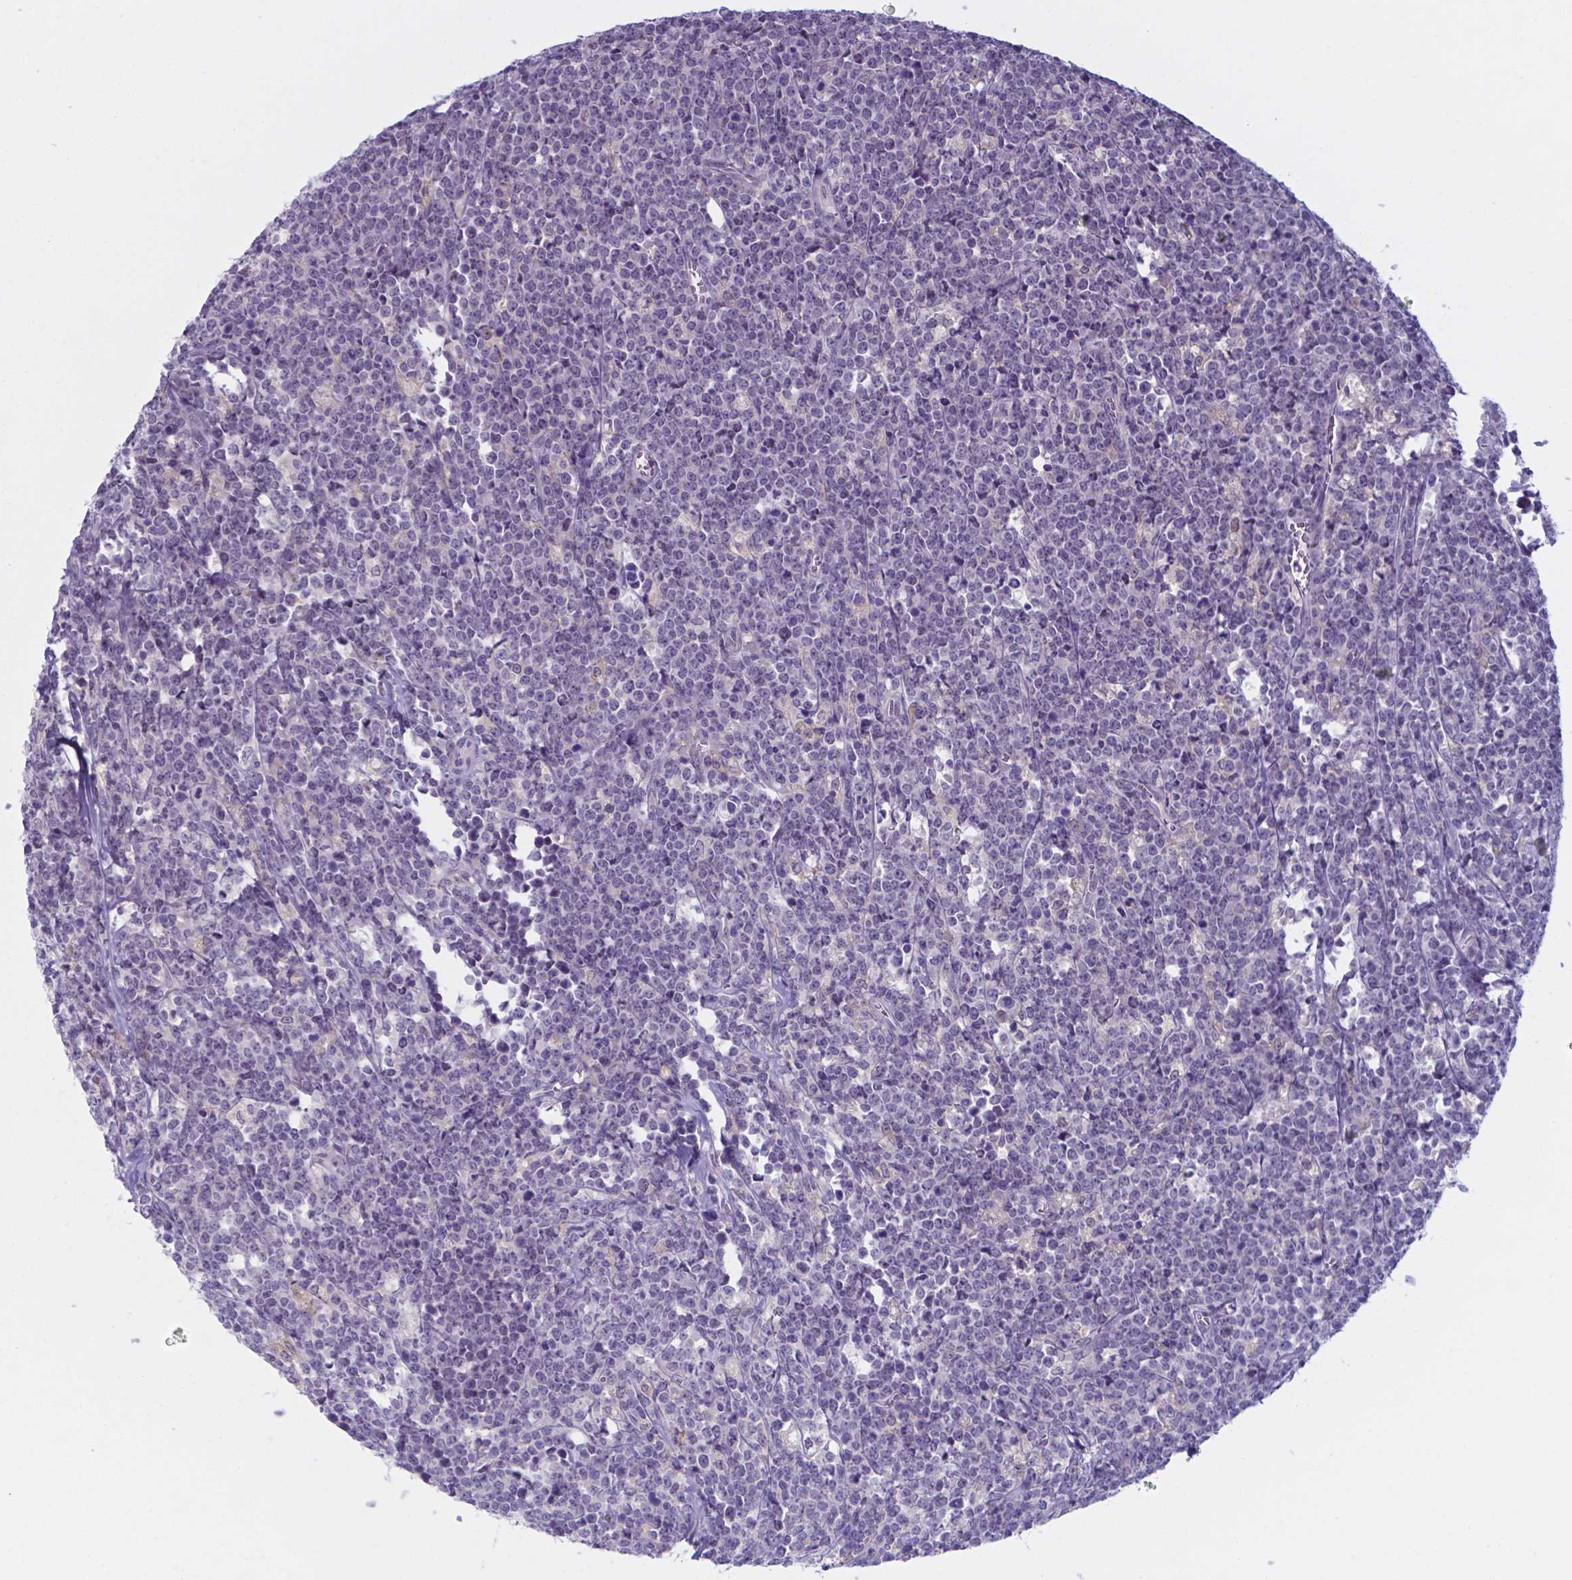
{"staining": {"intensity": "negative", "quantity": "none", "location": "none"}, "tissue": "lymphoma", "cell_type": "Tumor cells", "image_type": "cancer", "snomed": [{"axis": "morphology", "description": "Malignant lymphoma, non-Hodgkin's type, High grade"}, {"axis": "topography", "description": "Small intestine"}], "caption": "A photomicrograph of human lymphoma is negative for staining in tumor cells.", "gene": "AP5B1", "patient": {"sex": "female", "age": 56}}